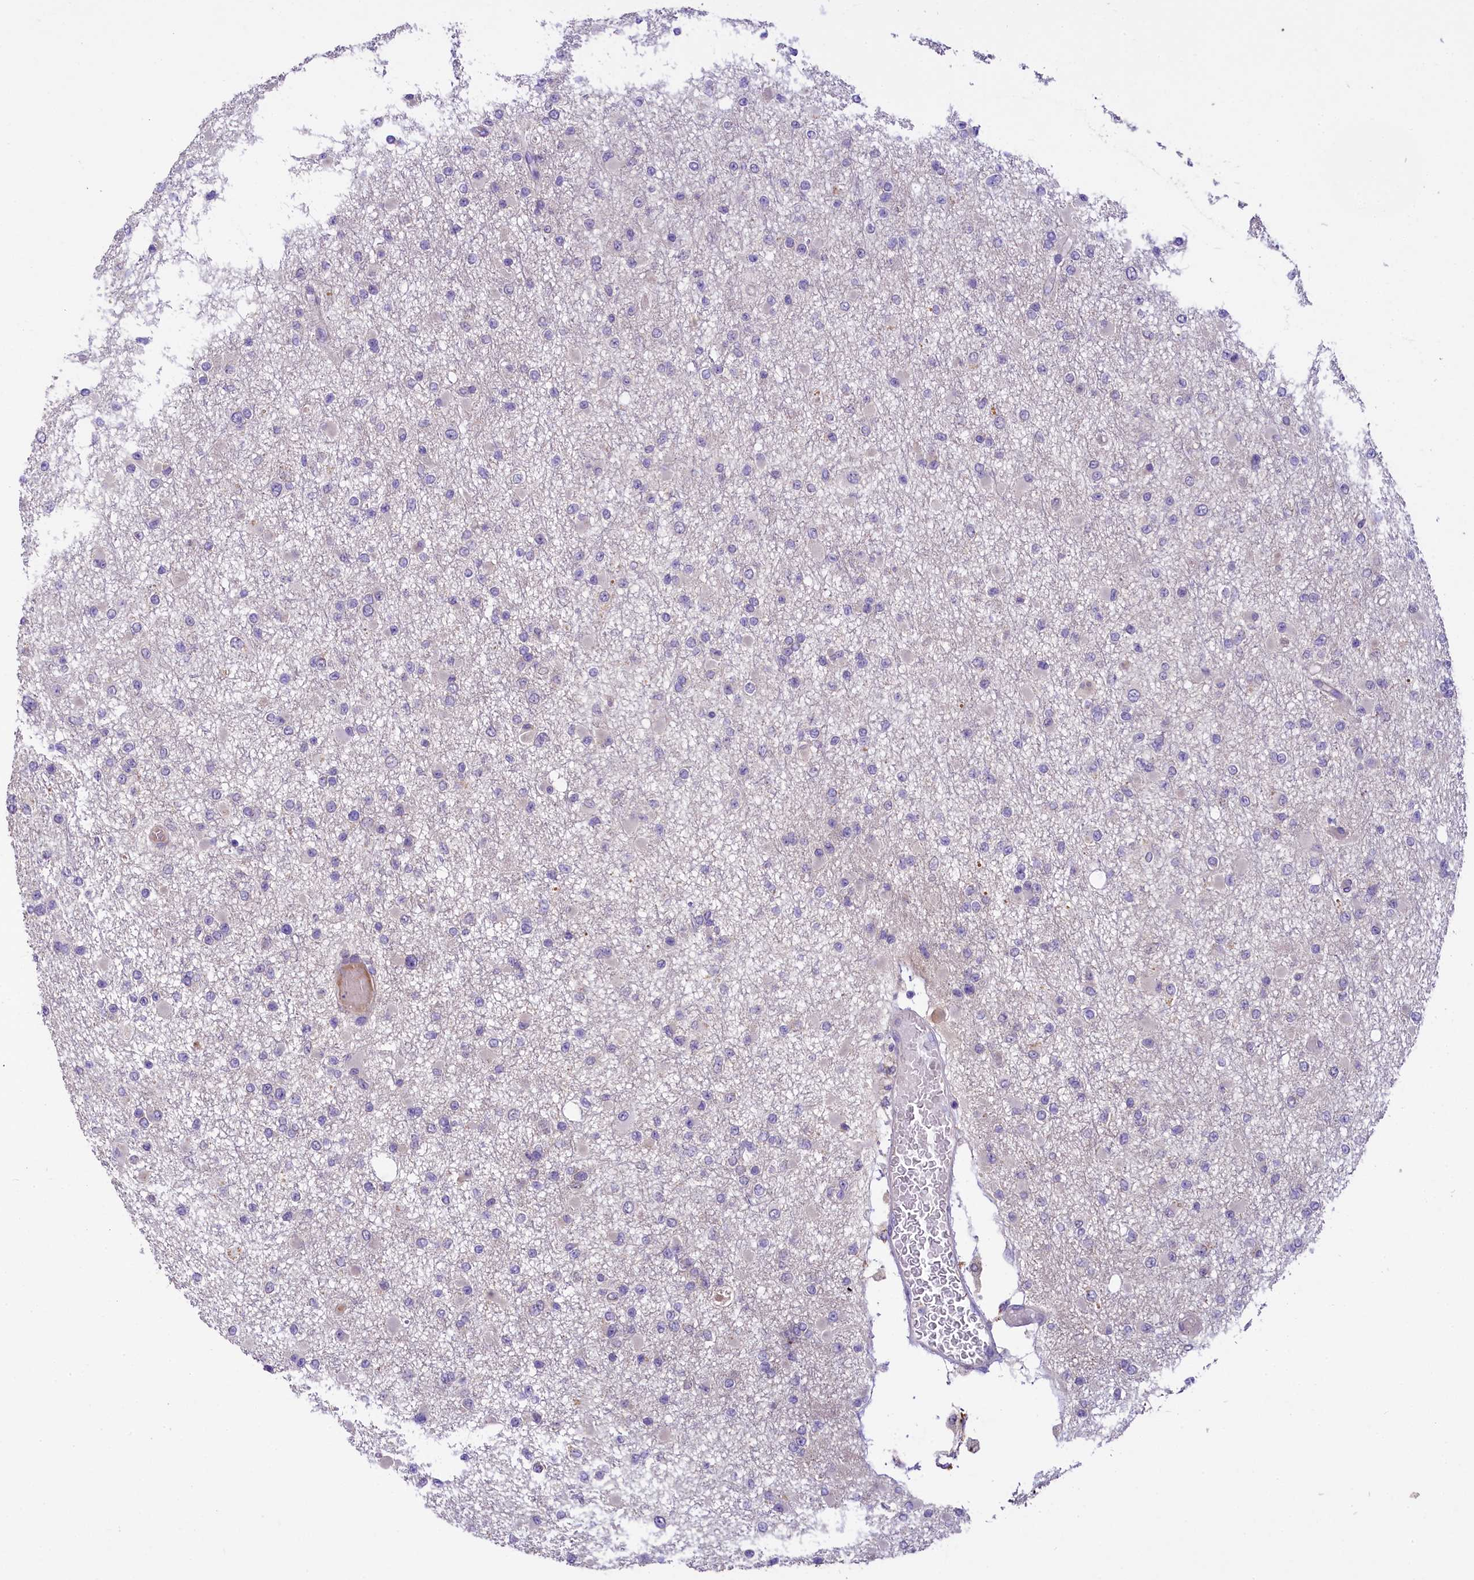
{"staining": {"intensity": "negative", "quantity": "none", "location": "none"}, "tissue": "glioma", "cell_type": "Tumor cells", "image_type": "cancer", "snomed": [{"axis": "morphology", "description": "Glioma, malignant, Low grade"}, {"axis": "topography", "description": "Brain"}], "caption": "Protein analysis of glioma shows no significant positivity in tumor cells.", "gene": "UBXN6", "patient": {"sex": "female", "age": 22}}